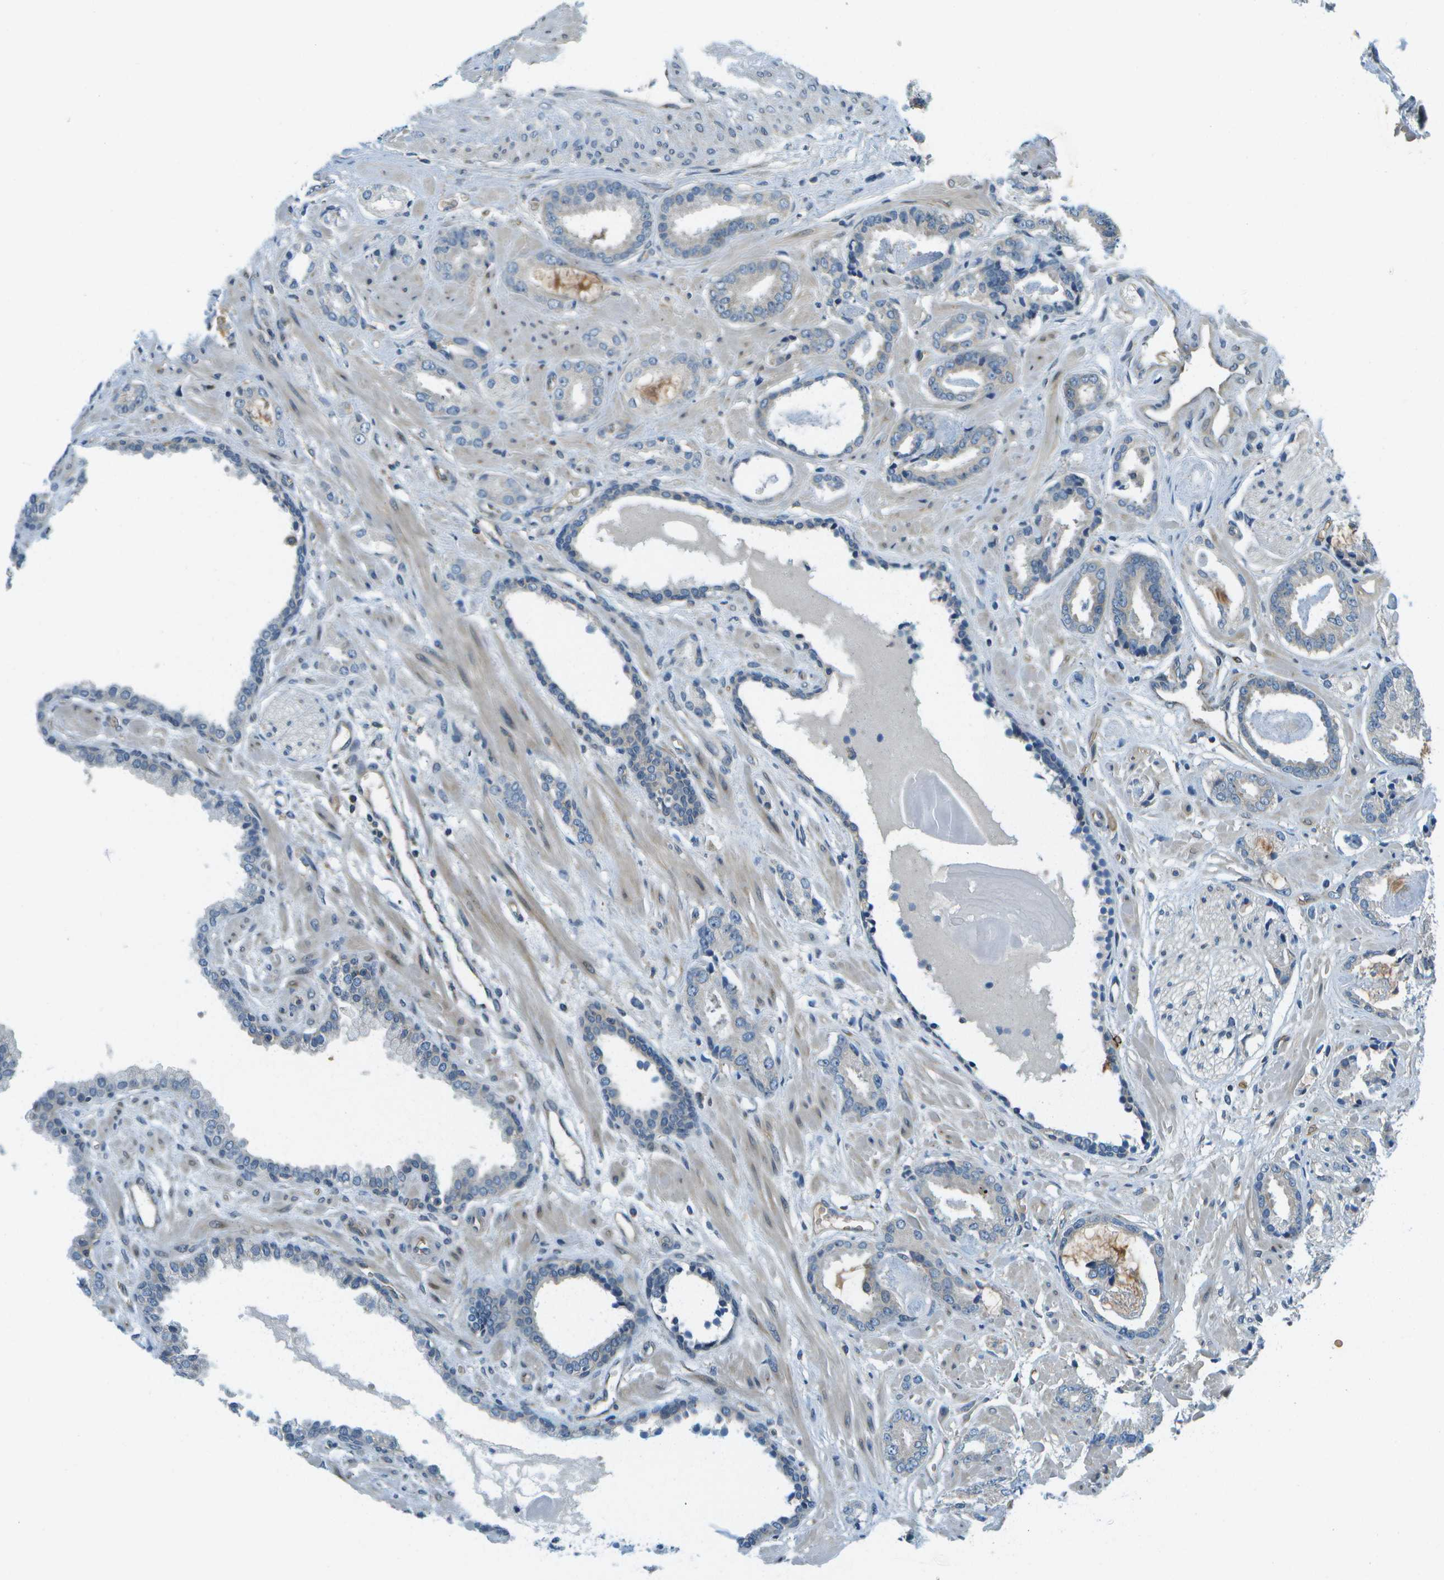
{"staining": {"intensity": "negative", "quantity": "none", "location": "none"}, "tissue": "prostate cancer", "cell_type": "Tumor cells", "image_type": "cancer", "snomed": [{"axis": "morphology", "description": "Adenocarcinoma, Low grade"}, {"axis": "topography", "description": "Prostate"}], "caption": "The photomicrograph reveals no staining of tumor cells in prostate cancer (adenocarcinoma (low-grade)). (Stains: DAB IHC with hematoxylin counter stain, Microscopy: brightfield microscopy at high magnification).", "gene": "CTIF", "patient": {"sex": "male", "age": 53}}